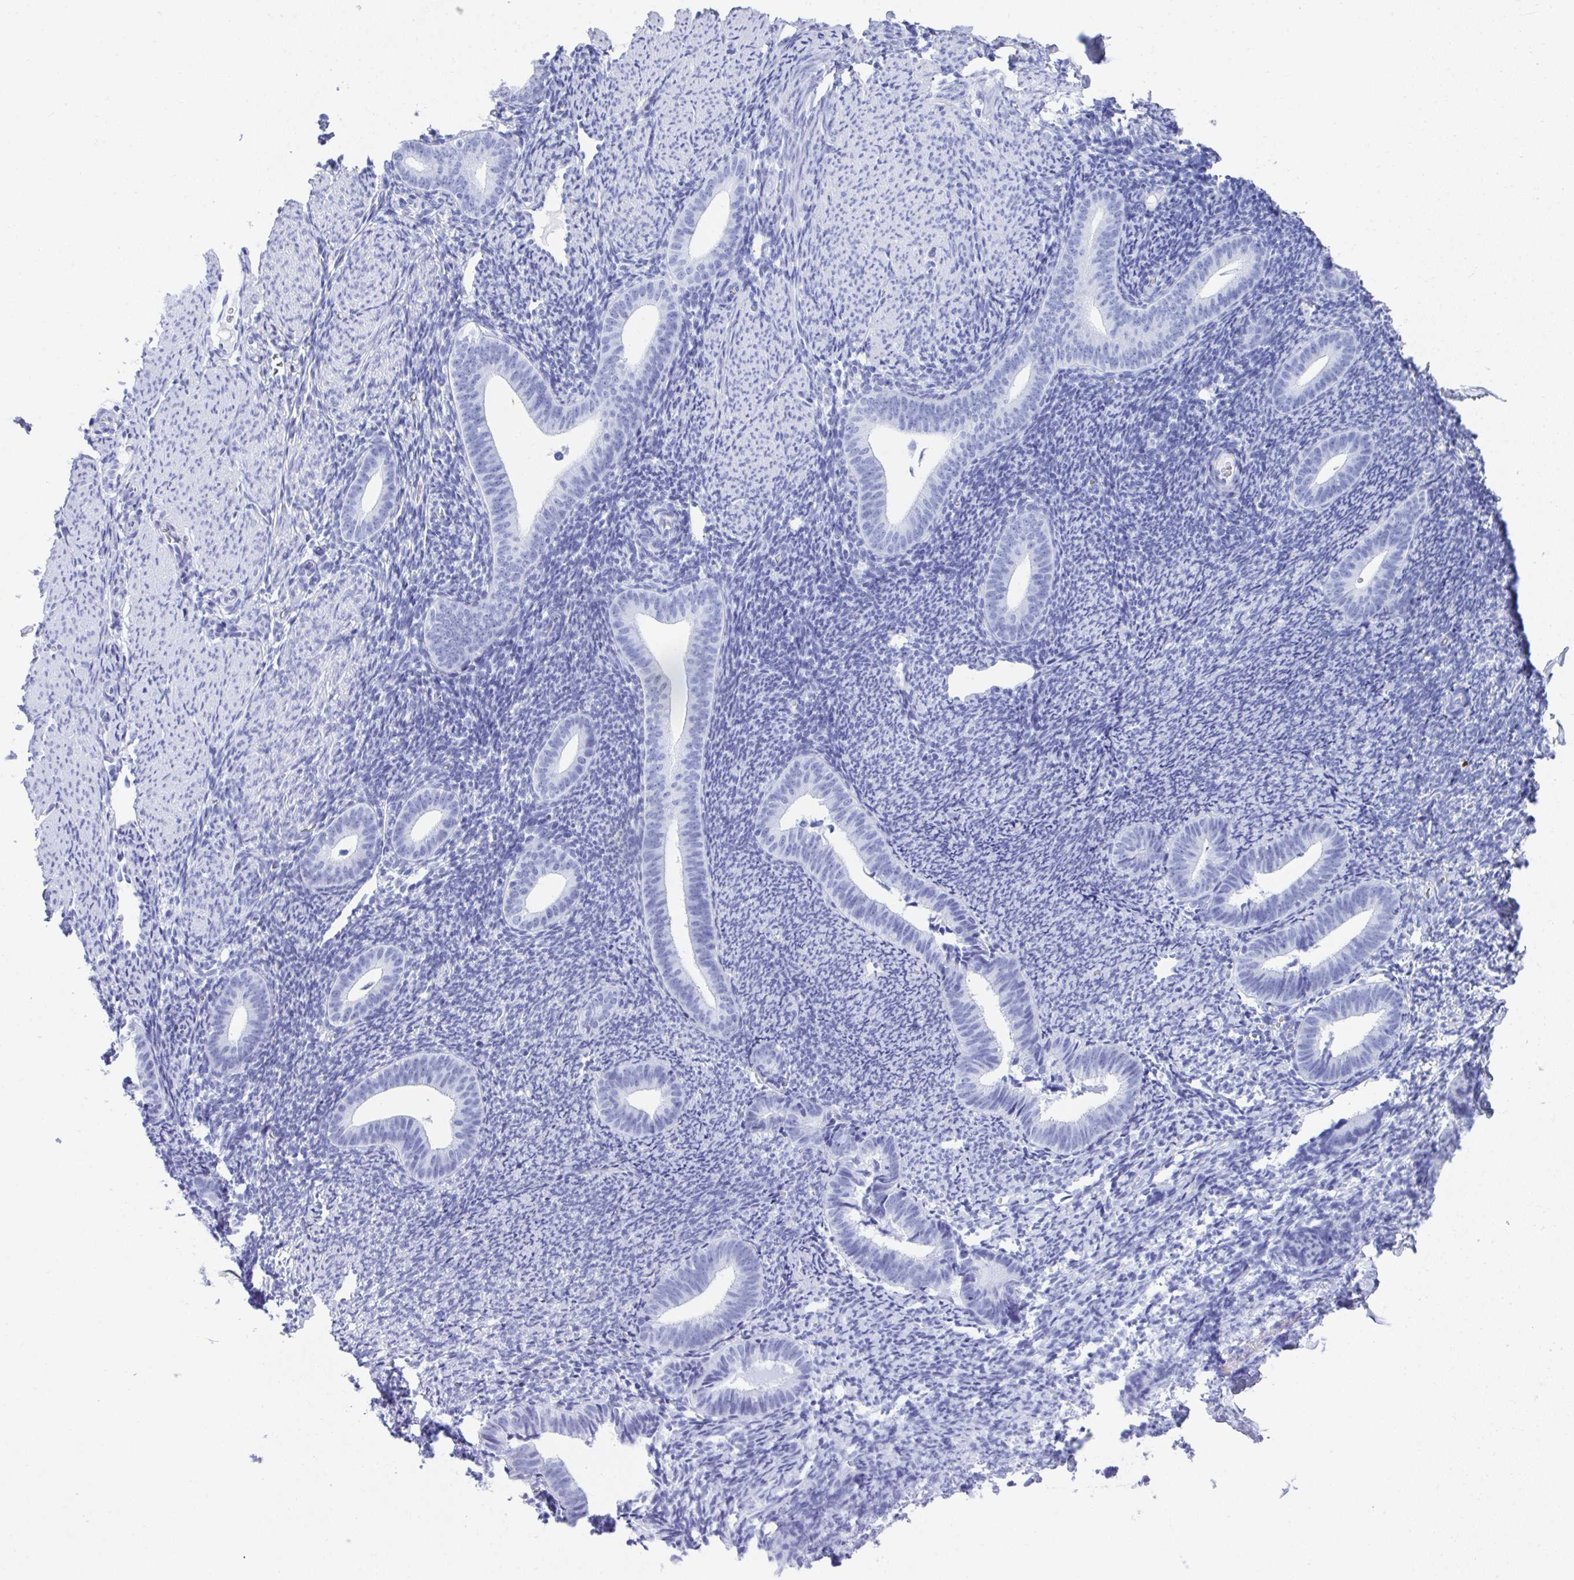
{"staining": {"intensity": "negative", "quantity": "none", "location": "none"}, "tissue": "endometrium", "cell_type": "Cells in endometrial stroma", "image_type": "normal", "snomed": [{"axis": "morphology", "description": "Normal tissue, NOS"}, {"axis": "topography", "description": "Endometrium"}], "caption": "This is an immunohistochemistry (IHC) micrograph of normal human endometrium. There is no positivity in cells in endometrial stroma.", "gene": "MROH2B", "patient": {"sex": "female", "age": 39}}